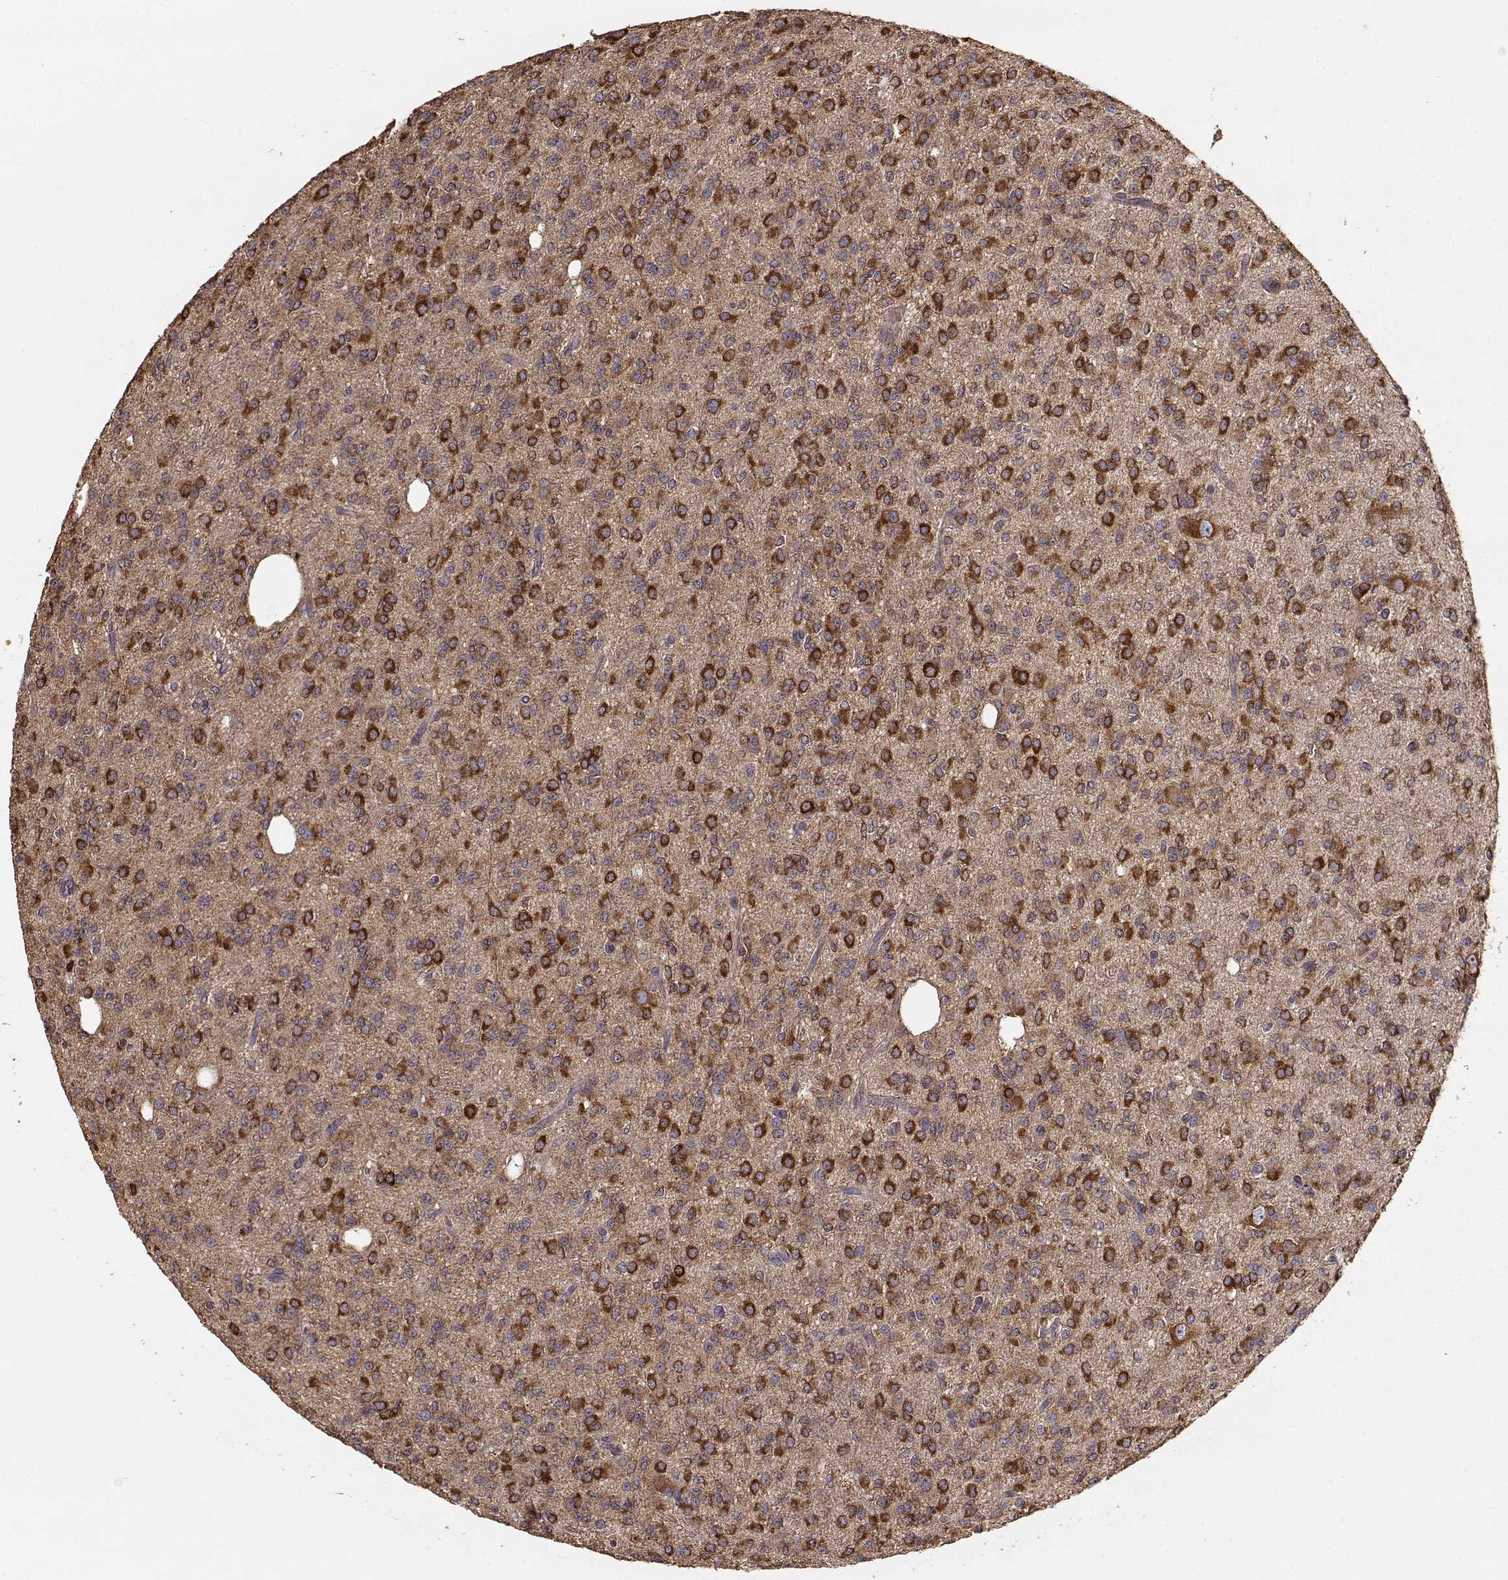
{"staining": {"intensity": "strong", "quantity": ">75%", "location": "cytoplasmic/membranous"}, "tissue": "glioma", "cell_type": "Tumor cells", "image_type": "cancer", "snomed": [{"axis": "morphology", "description": "Glioma, malignant, Low grade"}, {"axis": "topography", "description": "Brain"}], "caption": "Glioma tissue demonstrates strong cytoplasmic/membranous staining in about >75% of tumor cells, visualized by immunohistochemistry.", "gene": "TARS3", "patient": {"sex": "male", "age": 27}}